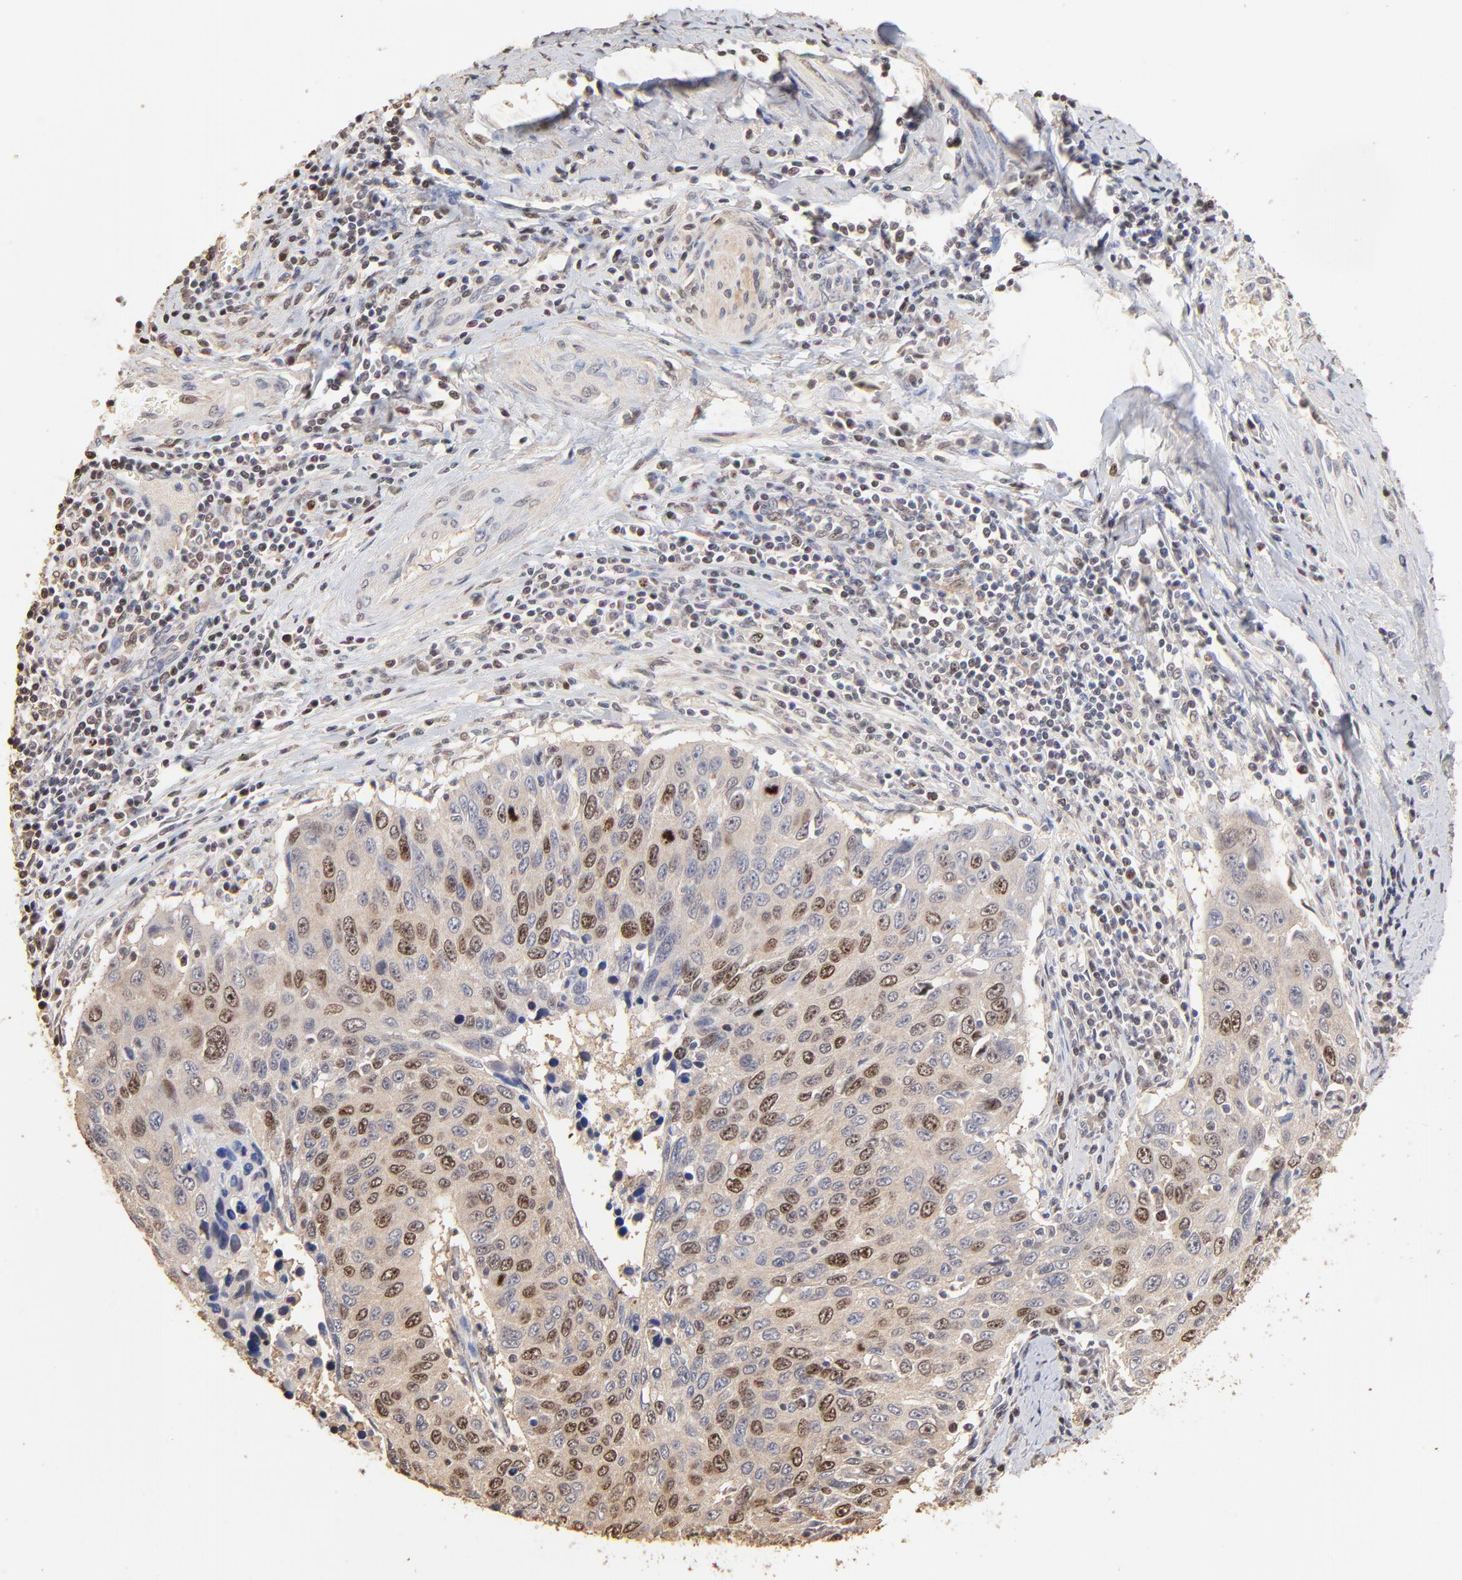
{"staining": {"intensity": "moderate", "quantity": "25%-75%", "location": "cytoplasmic/membranous,nuclear"}, "tissue": "cervical cancer", "cell_type": "Tumor cells", "image_type": "cancer", "snomed": [{"axis": "morphology", "description": "Squamous cell carcinoma, NOS"}, {"axis": "topography", "description": "Cervix"}], "caption": "About 25%-75% of tumor cells in human cervical squamous cell carcinoma demonstrate moderate cytoplasmic/membranous and nuclear protein positivity as visualized by brown immunohistochemical staining.", "gene": "BIRC5", "patient": {"sex": "female", "age": 53}}